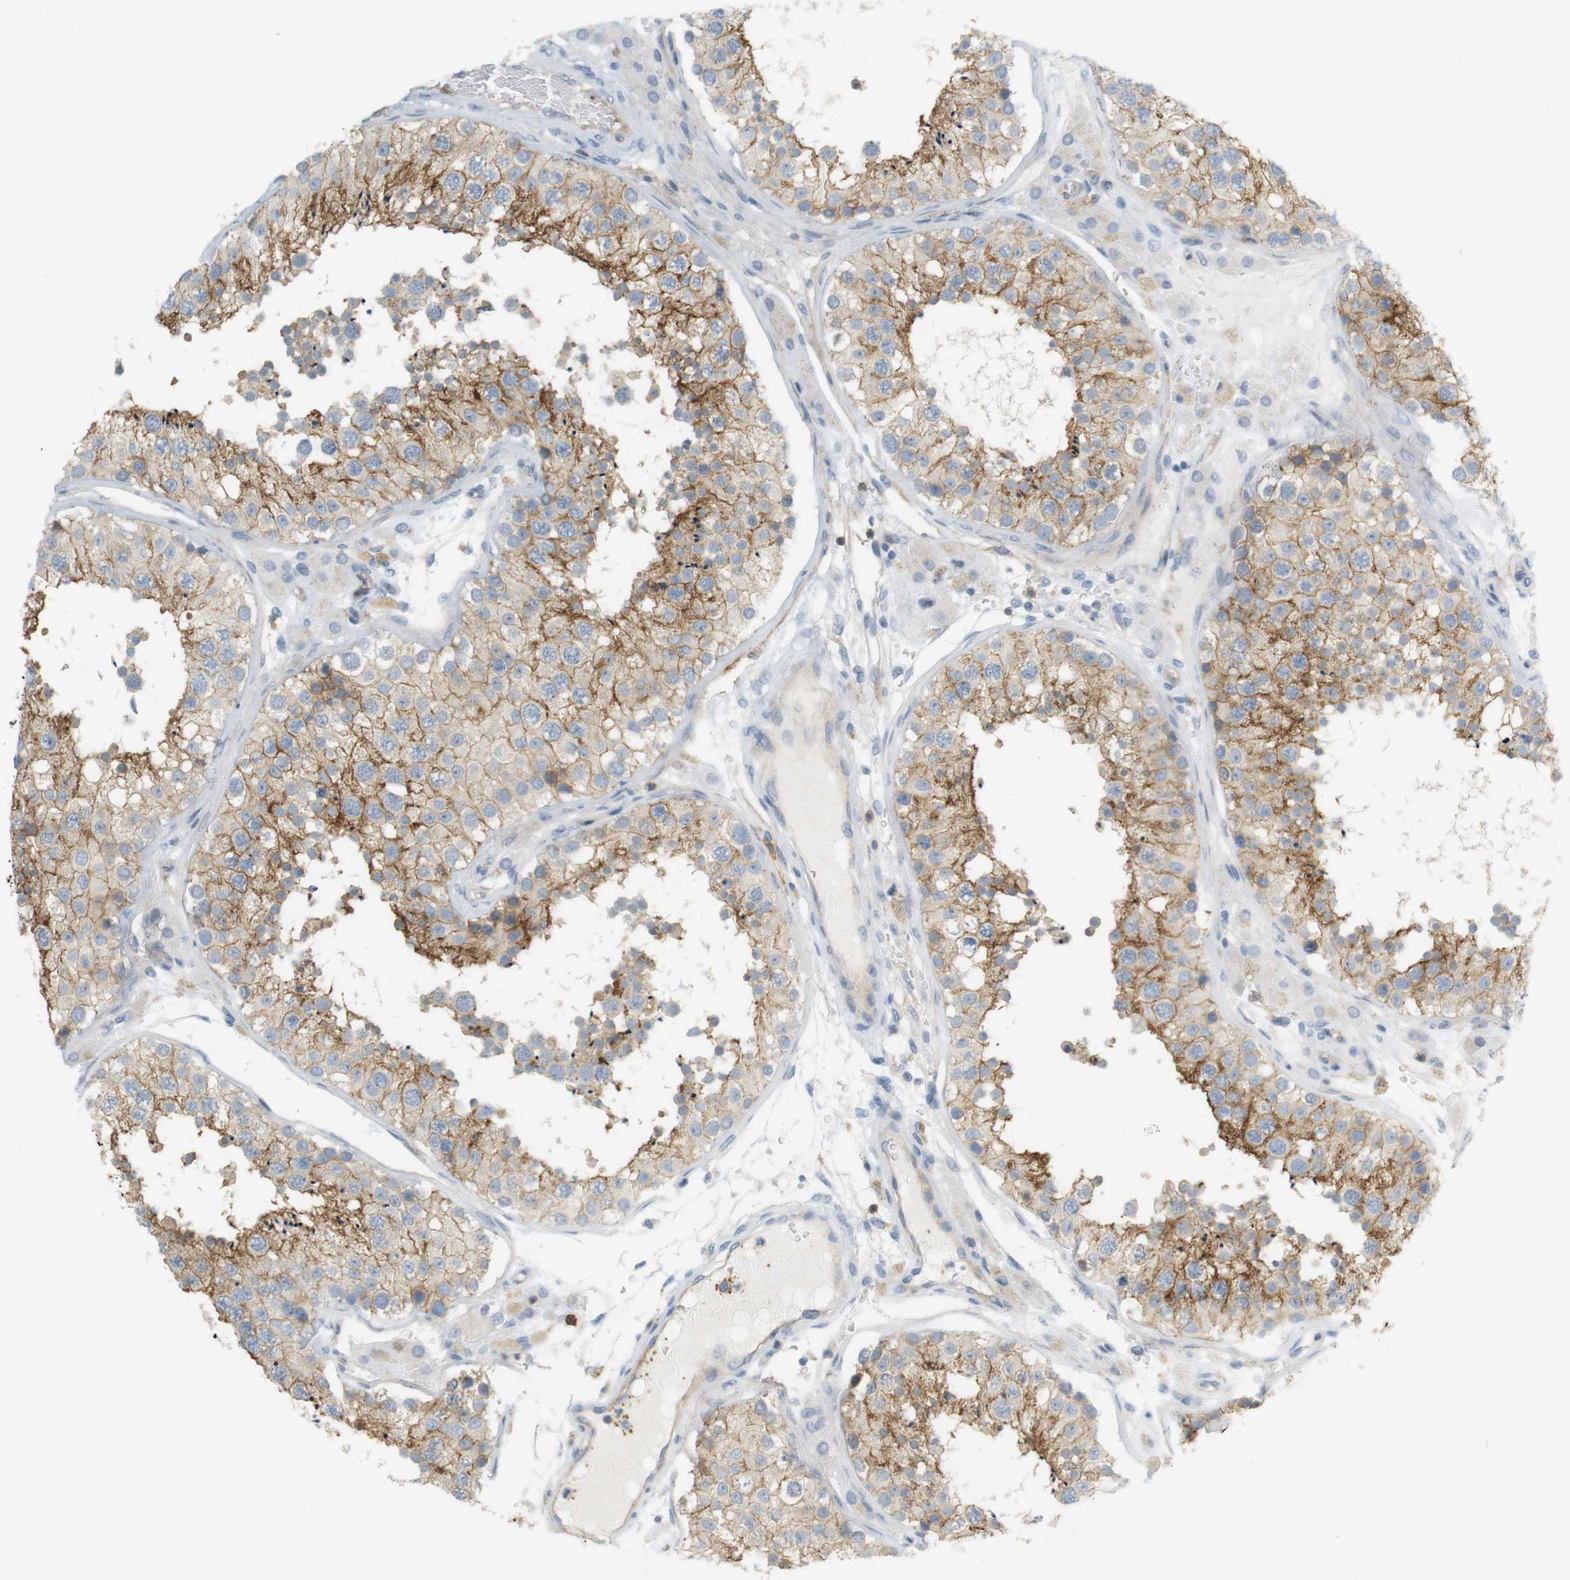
{"staining": {"intensity": "moderate", "quantity": ">75%", "location": "cytoplasmic/membranous"}, "tissue": "testis", "cell_type": "Cells in seminiferous ducts", "image_type": "normal", "snomed": [{"axis": "morphology", "description": "Normal tissue, NOS"}, {"axis": "topography", "description": "Testis"}], "caption": "Immunohistochemical staining of normal testis shows medium levels of moderate cytoplasmic/membranous positivity in about >75% of cells in seminiferous ducts.", "gene": "F2R", "patient": {"sex": "male", "age": 26}}